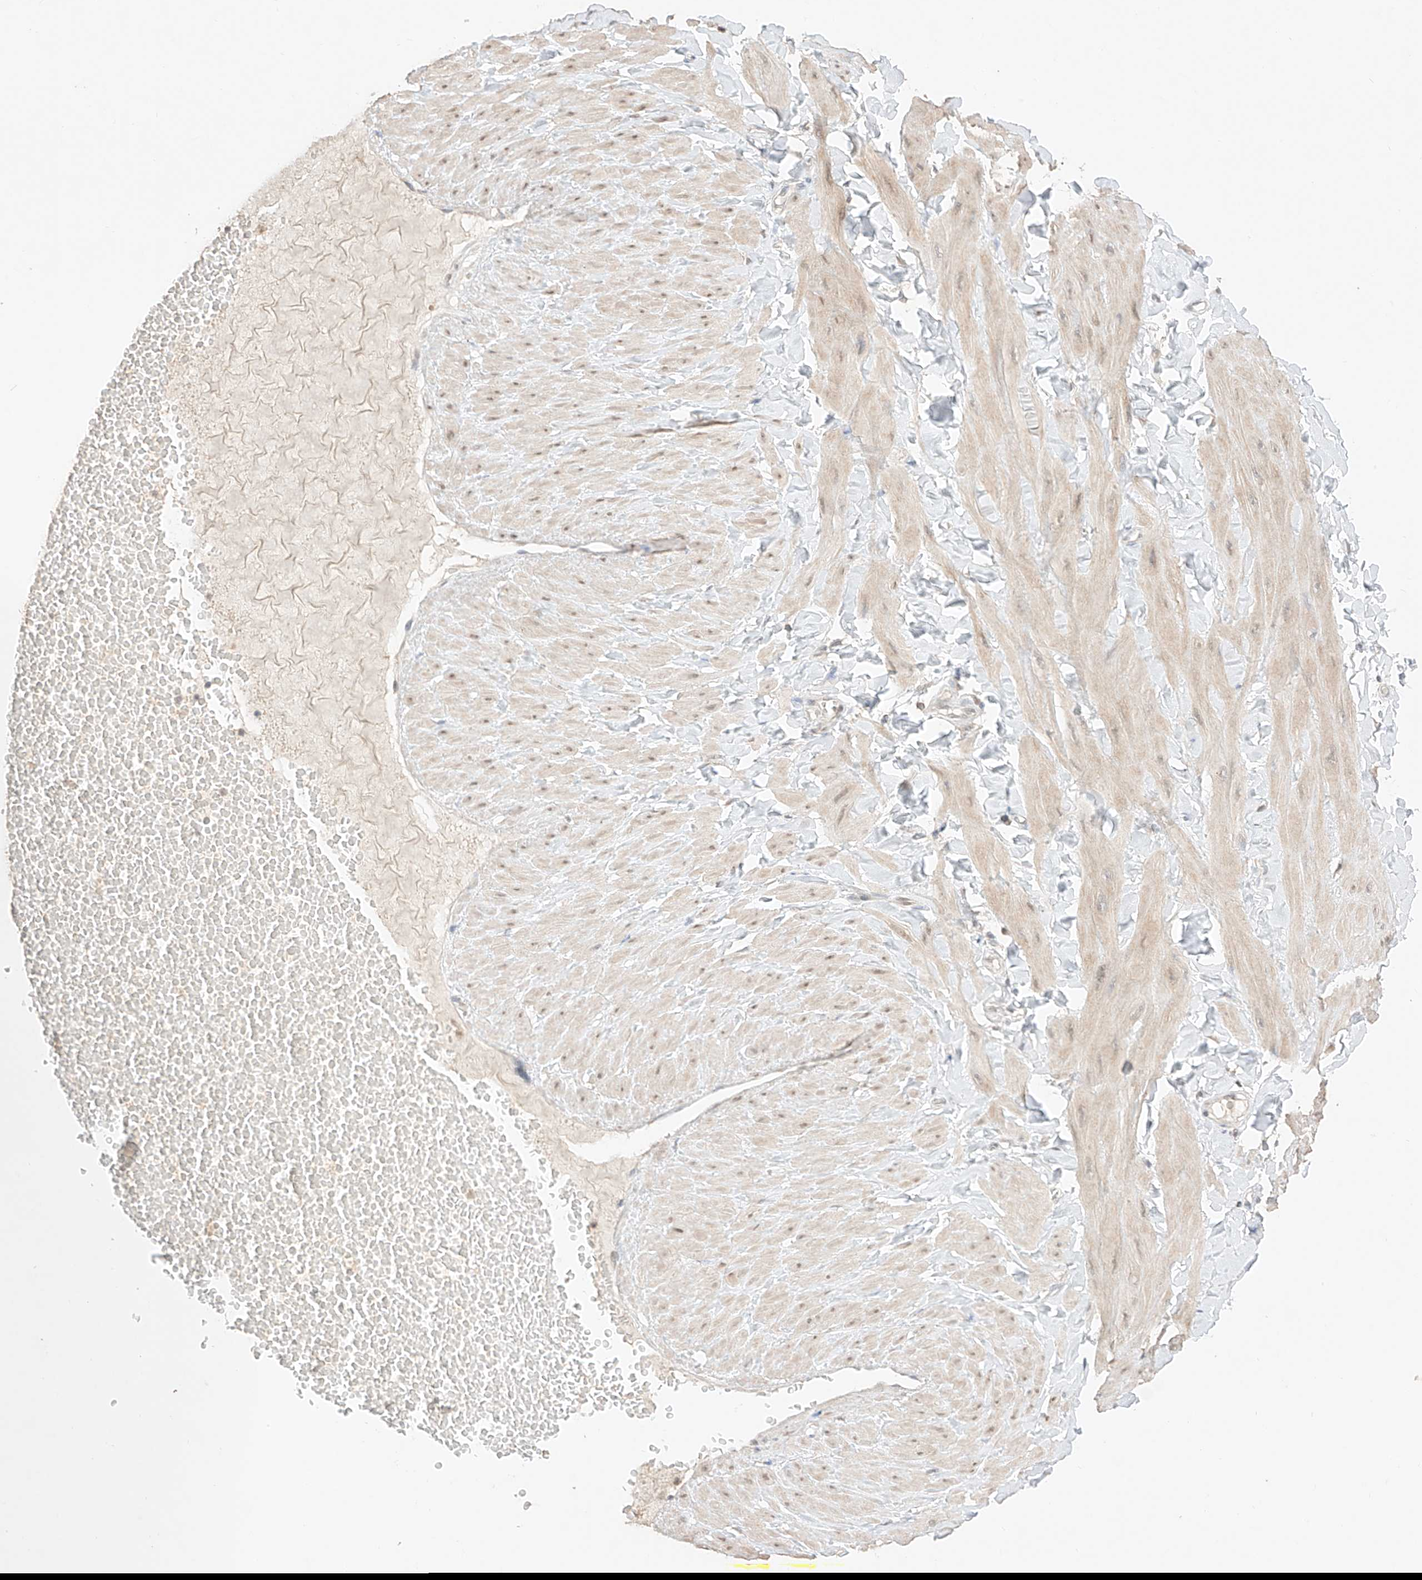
{"staining": {"intensity": "weak", "quantity": "25%-75%", "location": "cytoplasmic/membranous"}, "tissue": "adipose tissue", "cell_type": "Adipocytes", "image_type": "normal", "snomed": [{"axis": "morphology", "description": "Normal tissue, NOS"}, {"axis": "topography", "description": "Adipose tissue"}, {"axis": "topography", "description": "Vascular tissue"}, {"axis": "topography", "description": "Peripheral nerve tissue"}], "caption": "Brown immunohistochemical staining in normal human adipose tissue demonstrates weak cytoplasmic/membranous staining in about 25%-75% of adipocytes.", "gene": "APIP", "patient": {"sex": "male", "age": 25}}